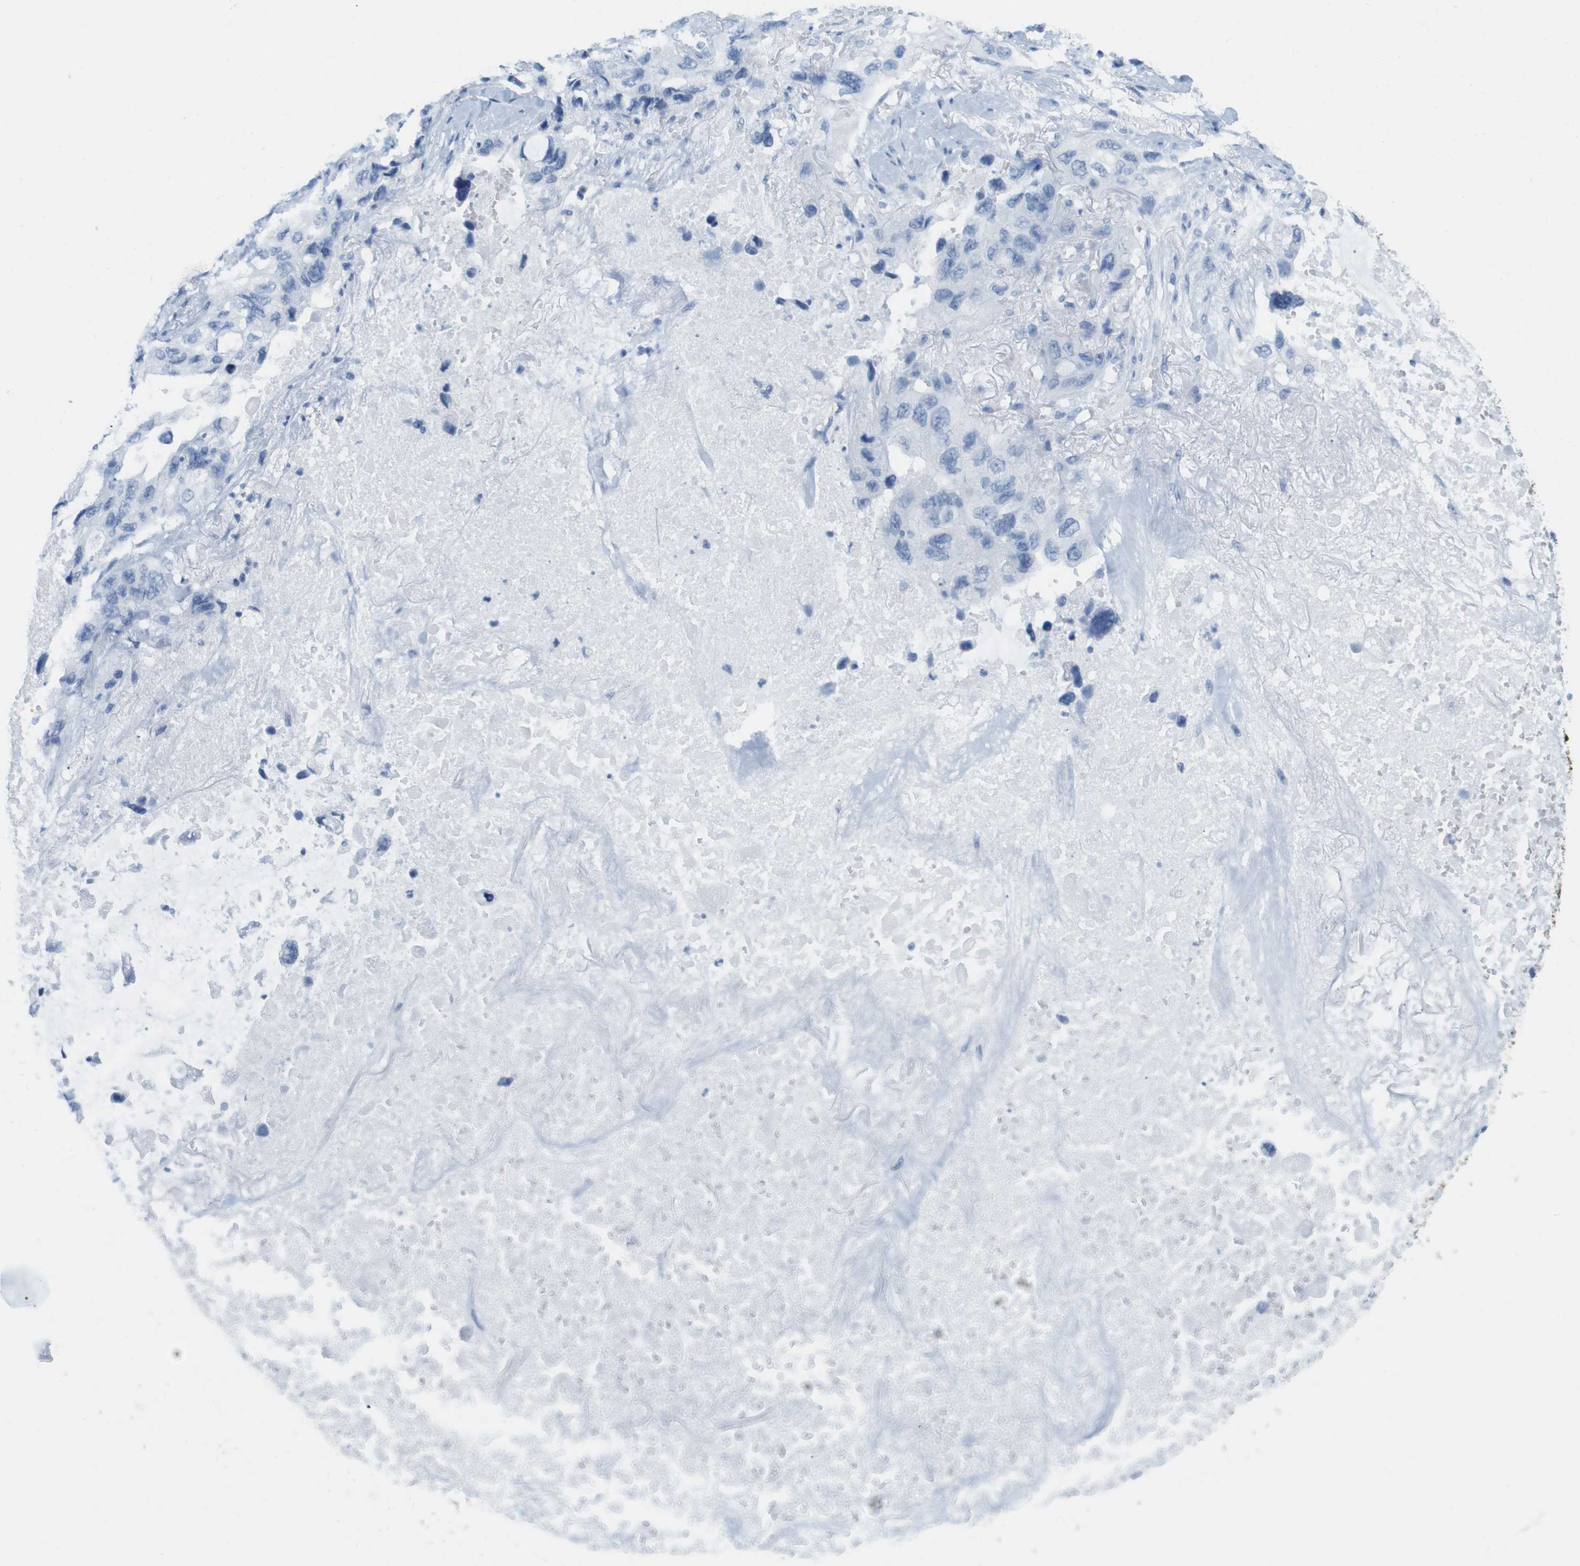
{"staining": {"intensity": "negative", "quantity": "none", "location": "none"}, "tissue": "lung cancer", "cell_type": "Tumor cells", "image_type": "cancer", "snomed": [{"axis": "morphology", "description": "Squamous cell carcinoma, NOS"}, {"axis": "topography", "description": "Lung"}], "caption": "DAB immunohistochemical staining of lung squamous cell carcinoma displays no significant expression in tumor cells.", "gene": "TNNT2", "patient": {"sex": "female", "age": 73}}